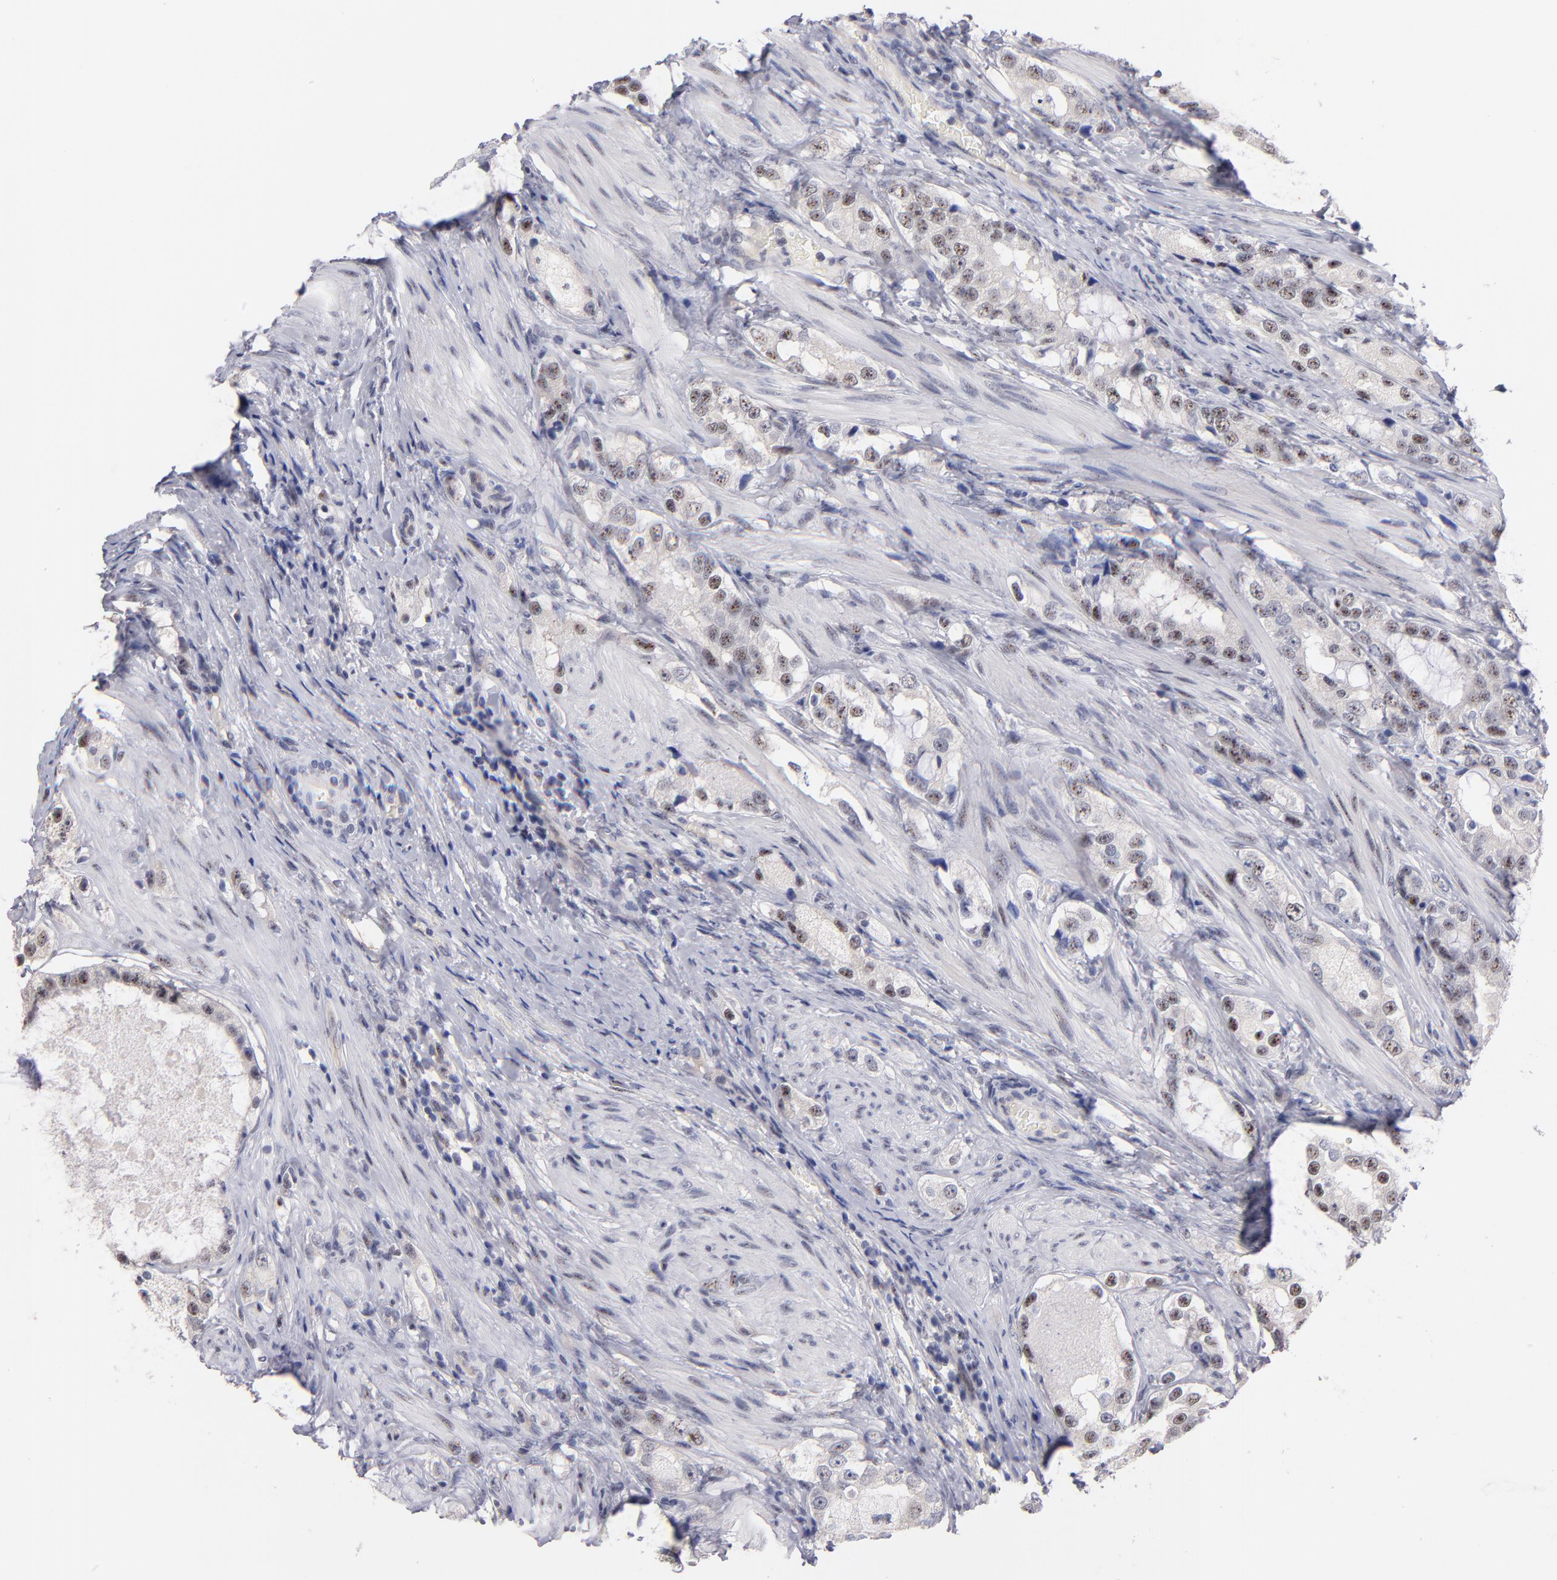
{"staining": {"intensity": "moderate", "quantity": "<25%", "location": "nuclear"}, "tissue": "prostate cancer", "cell_type": "Tumor cells", "image_type": "cancer", "snomed": [{"axis": "morphology", "description": "Adenocarcinoma, High grade"}, {"axis": "topography", "description": "Prostate"}], "caption": "This is a histology image of immunohistochemistry (IHC) staining of high-grade adenocarcinoma (prostate), which shows moderate positivity in the nuclear of tumor cells.", "gene": "RAF1", "patient": {"sex": "male", "age": 63}}